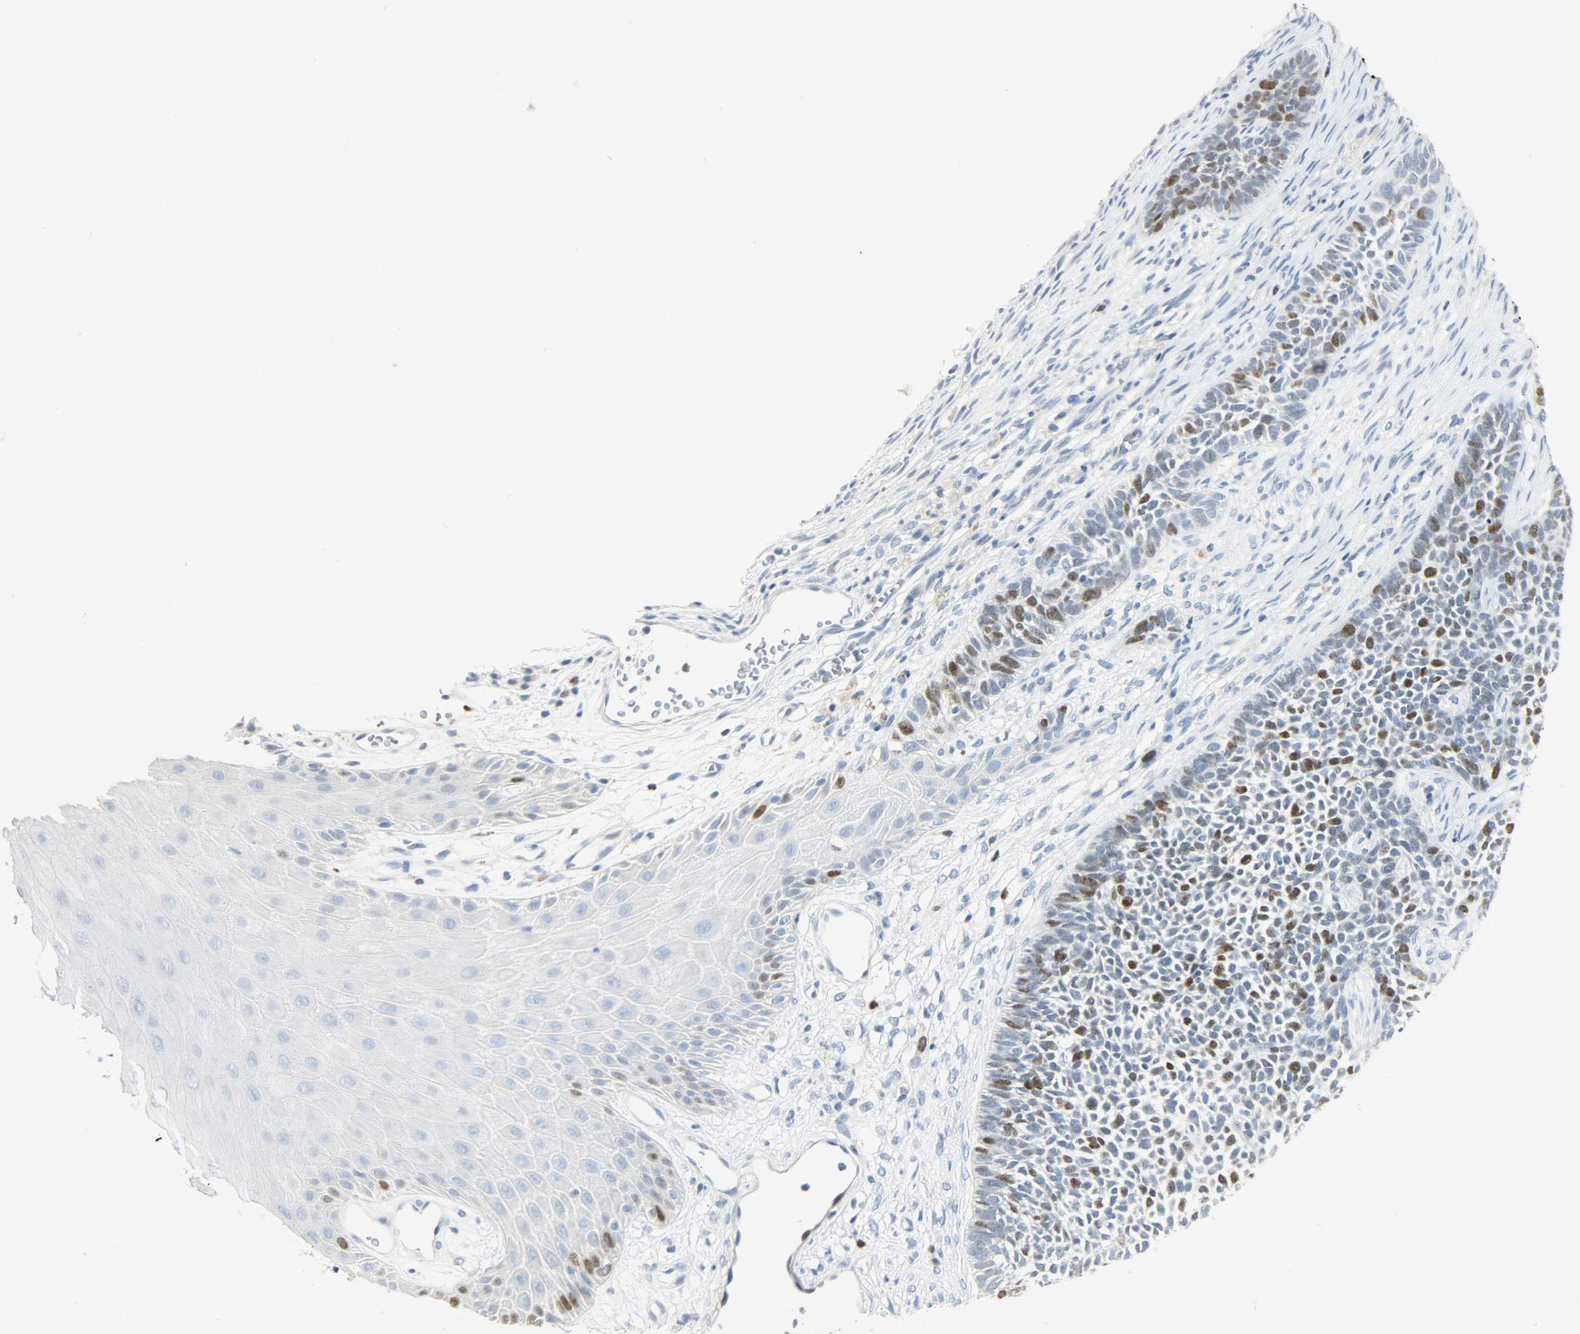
{"staining": {"intensity": "moderate", "quantity": "<25%", "location": "nuclear"}, "tissue": "skin cancer", "cell_type": "Tumor cells", "image_type": "cancer", "snomed": [{"axis": "morphology", "description": "Basal cell carcinoma"}, {"axis": "topography", "description": "Skin"}], "caption": "The histopathology image displays staining of skin cancer (basal cell carcinoma), revealing moderate nuclear protein positivity (brown color) within tumor cells.", "gene": "HELLS", "patient": {"sex": "female", "age": 84}}